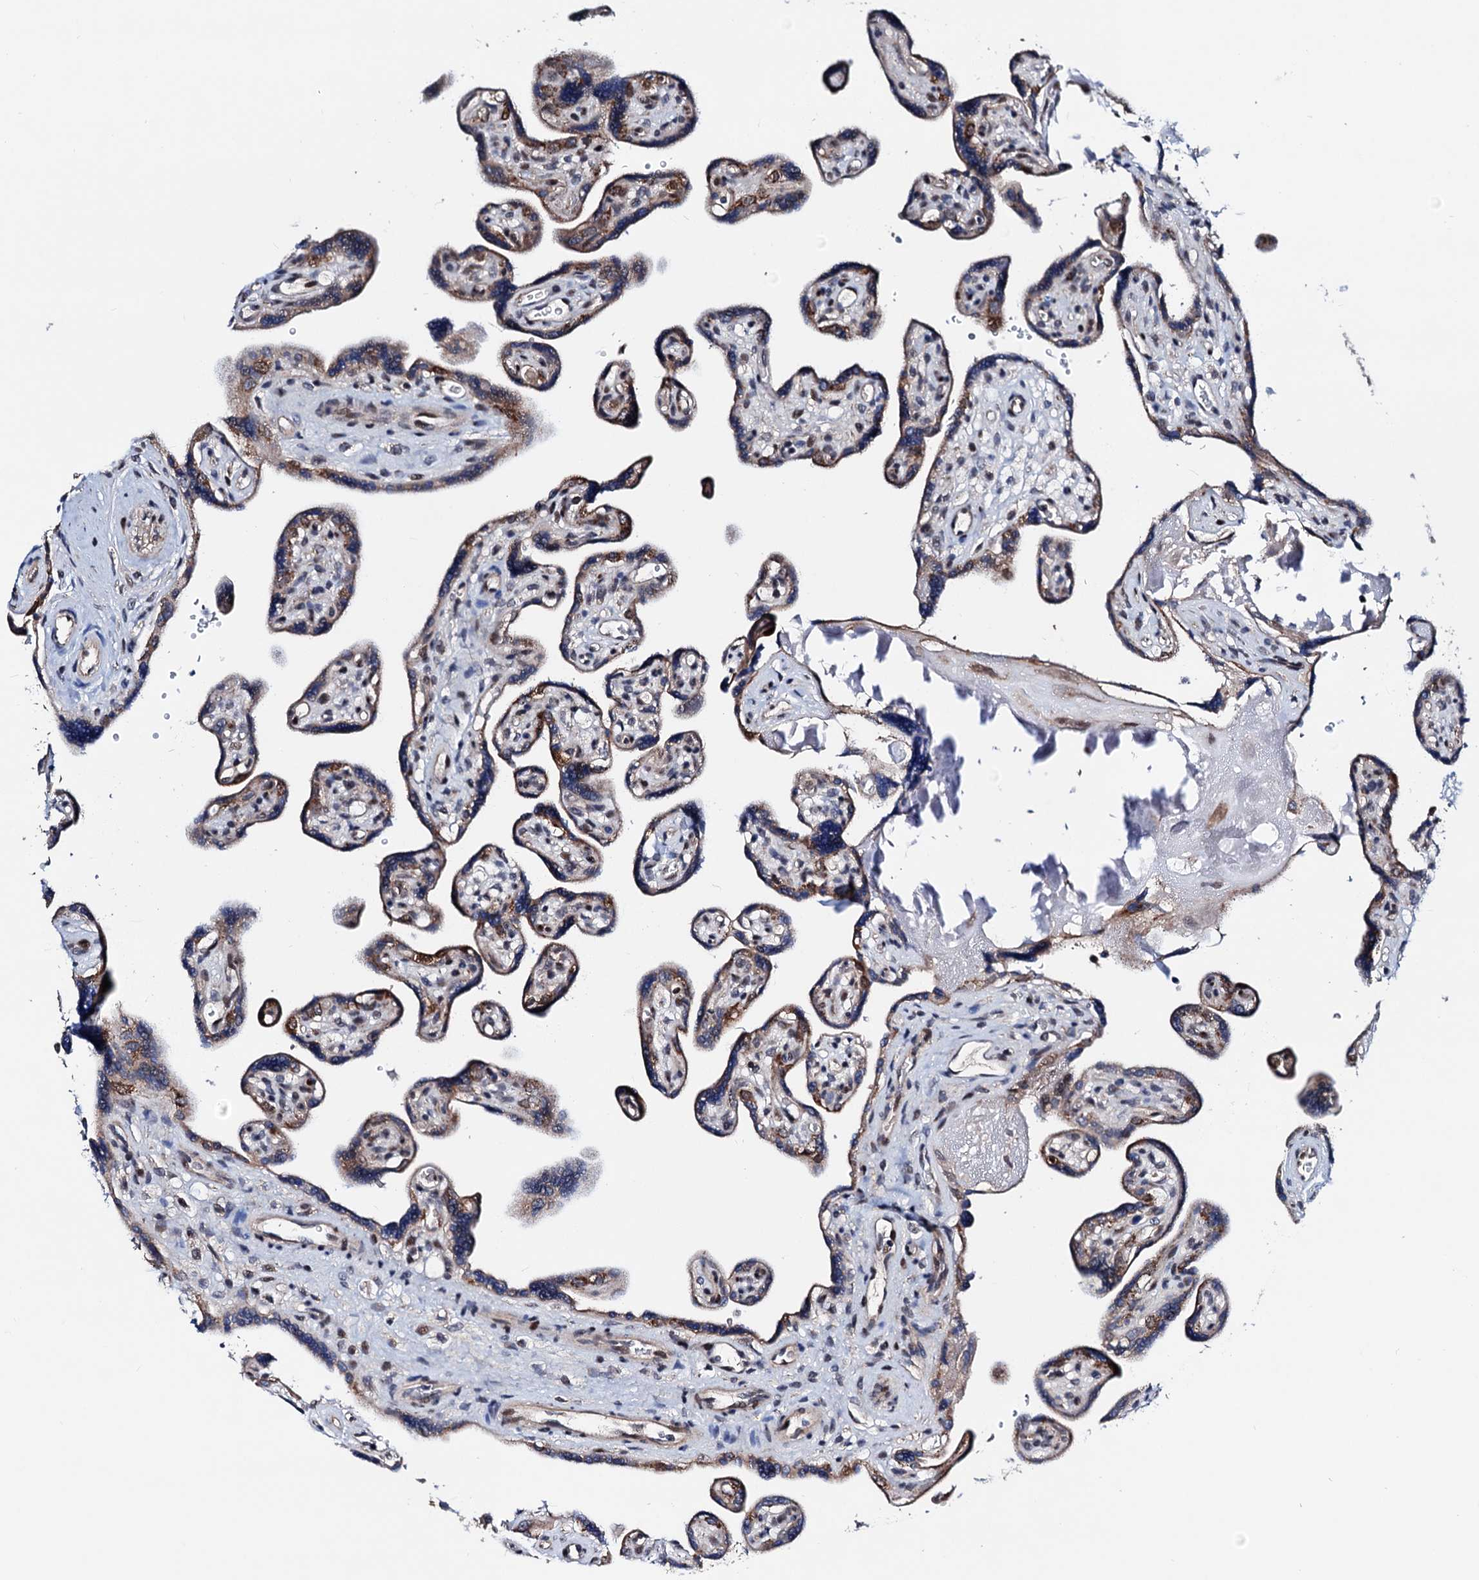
{"staining": {"intensity": "moderate", "quantity": "25%-75%", "location": "cytoplasmic/membranous"}, "tissue": "placenta", "cell_type": "Trophoblastic cells", "image_type": "normal", "snomed": [{"axis": "morphology", "description": "Normal tissue, NOS"}, {"axis": "topography", "description": "Placenta"}], "caption": "This is a micrograph of immunohistochemistry staining of benign placenta, which shows moderate expression in the cytoplasmic/membranous of trophoblastic cells.", "gene": "COA4", "patient": {"sex": "female", "age": 39}}